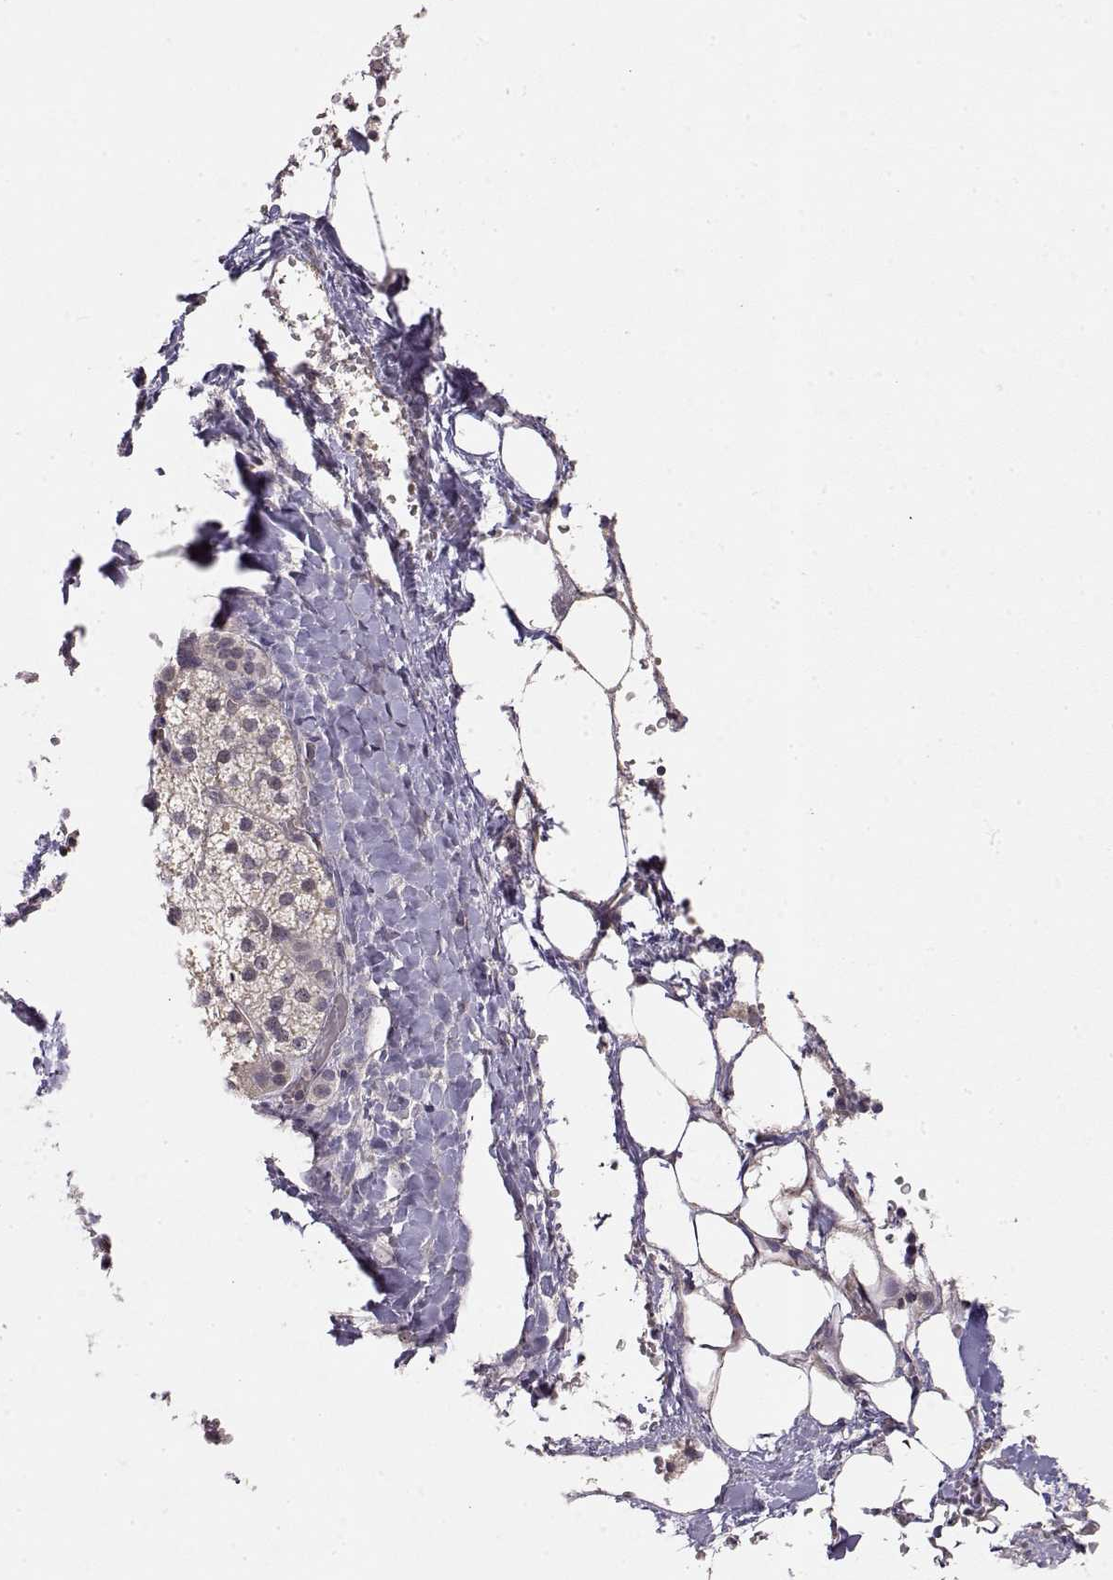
{"staining": {"intensity": "negative", "quantity": "none", "location": "none"}, "tissue": "adrenal gland", "cell_type": "Glandular cells", "image_type": "normal", "snomed": [{"axis": "morphology", "description": "Normal tissue, NOS"}, {"axis": "topography", "description": "Adrenal gland"}], "caption": "An image of adrenal gland stained for a protein demonstrates no brown staining in glandular cells. (DAB (3,3'-diaminobenzidine) immunohistochemistry with hematoxylin counter stain).", "gene": "IFITM1", "patient": {"sex": "male", "age": 53}}